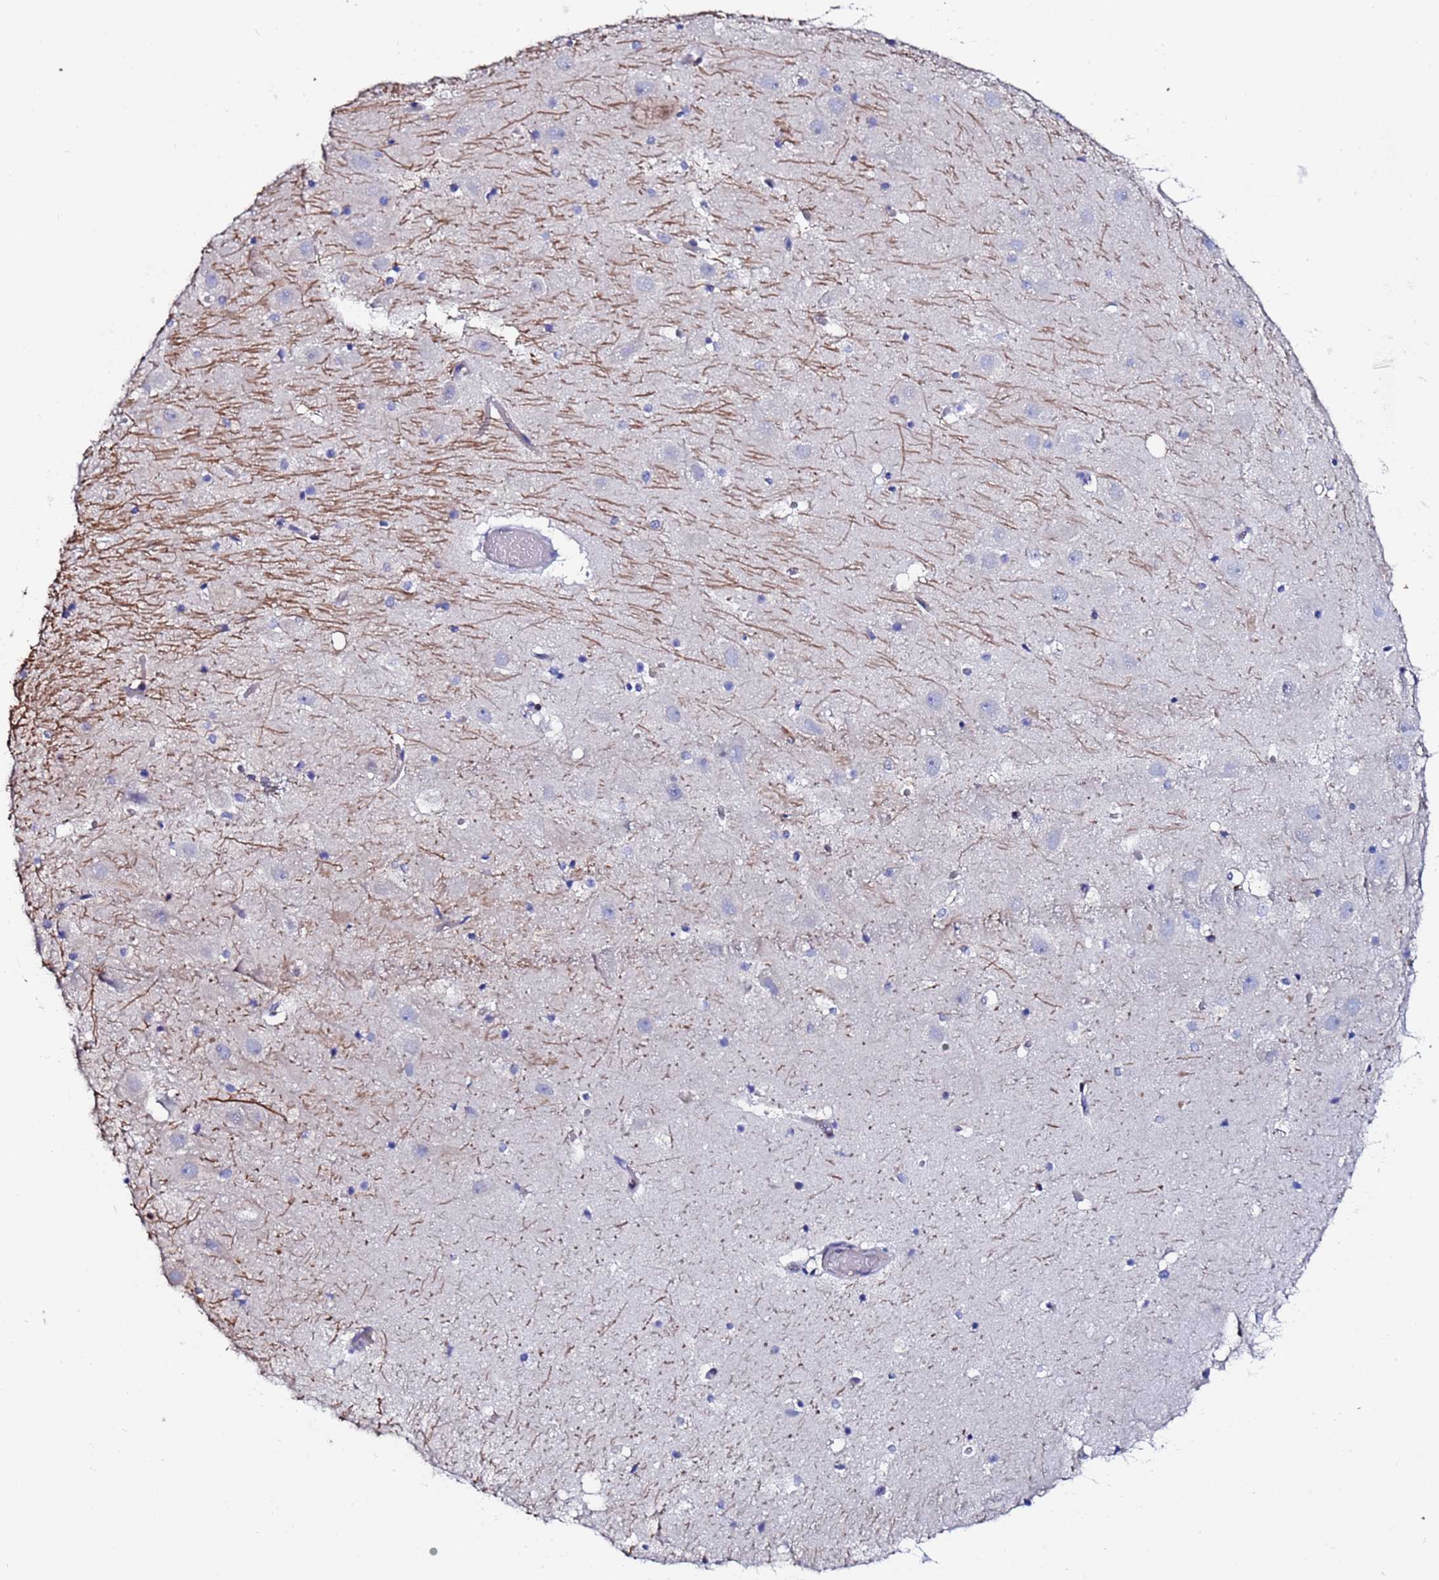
{"staining": {"intensity": "negative", "quantity": "none", "location": "none"}, "tissue": "hippocampus", "cell_type": "Glial cells", "image_type": "normal", "snomed": [{"axis": "morphology", "description": "Normal tissue, NOS"}, {"axis": "topography", "description": "Hippocampus"}], "caption": "This is an IHC micrograph of normal human hippocampus. There is no staining in glial cells.", "gene": "ZNF26", "patient": {"sex": "female", "age": 52}}